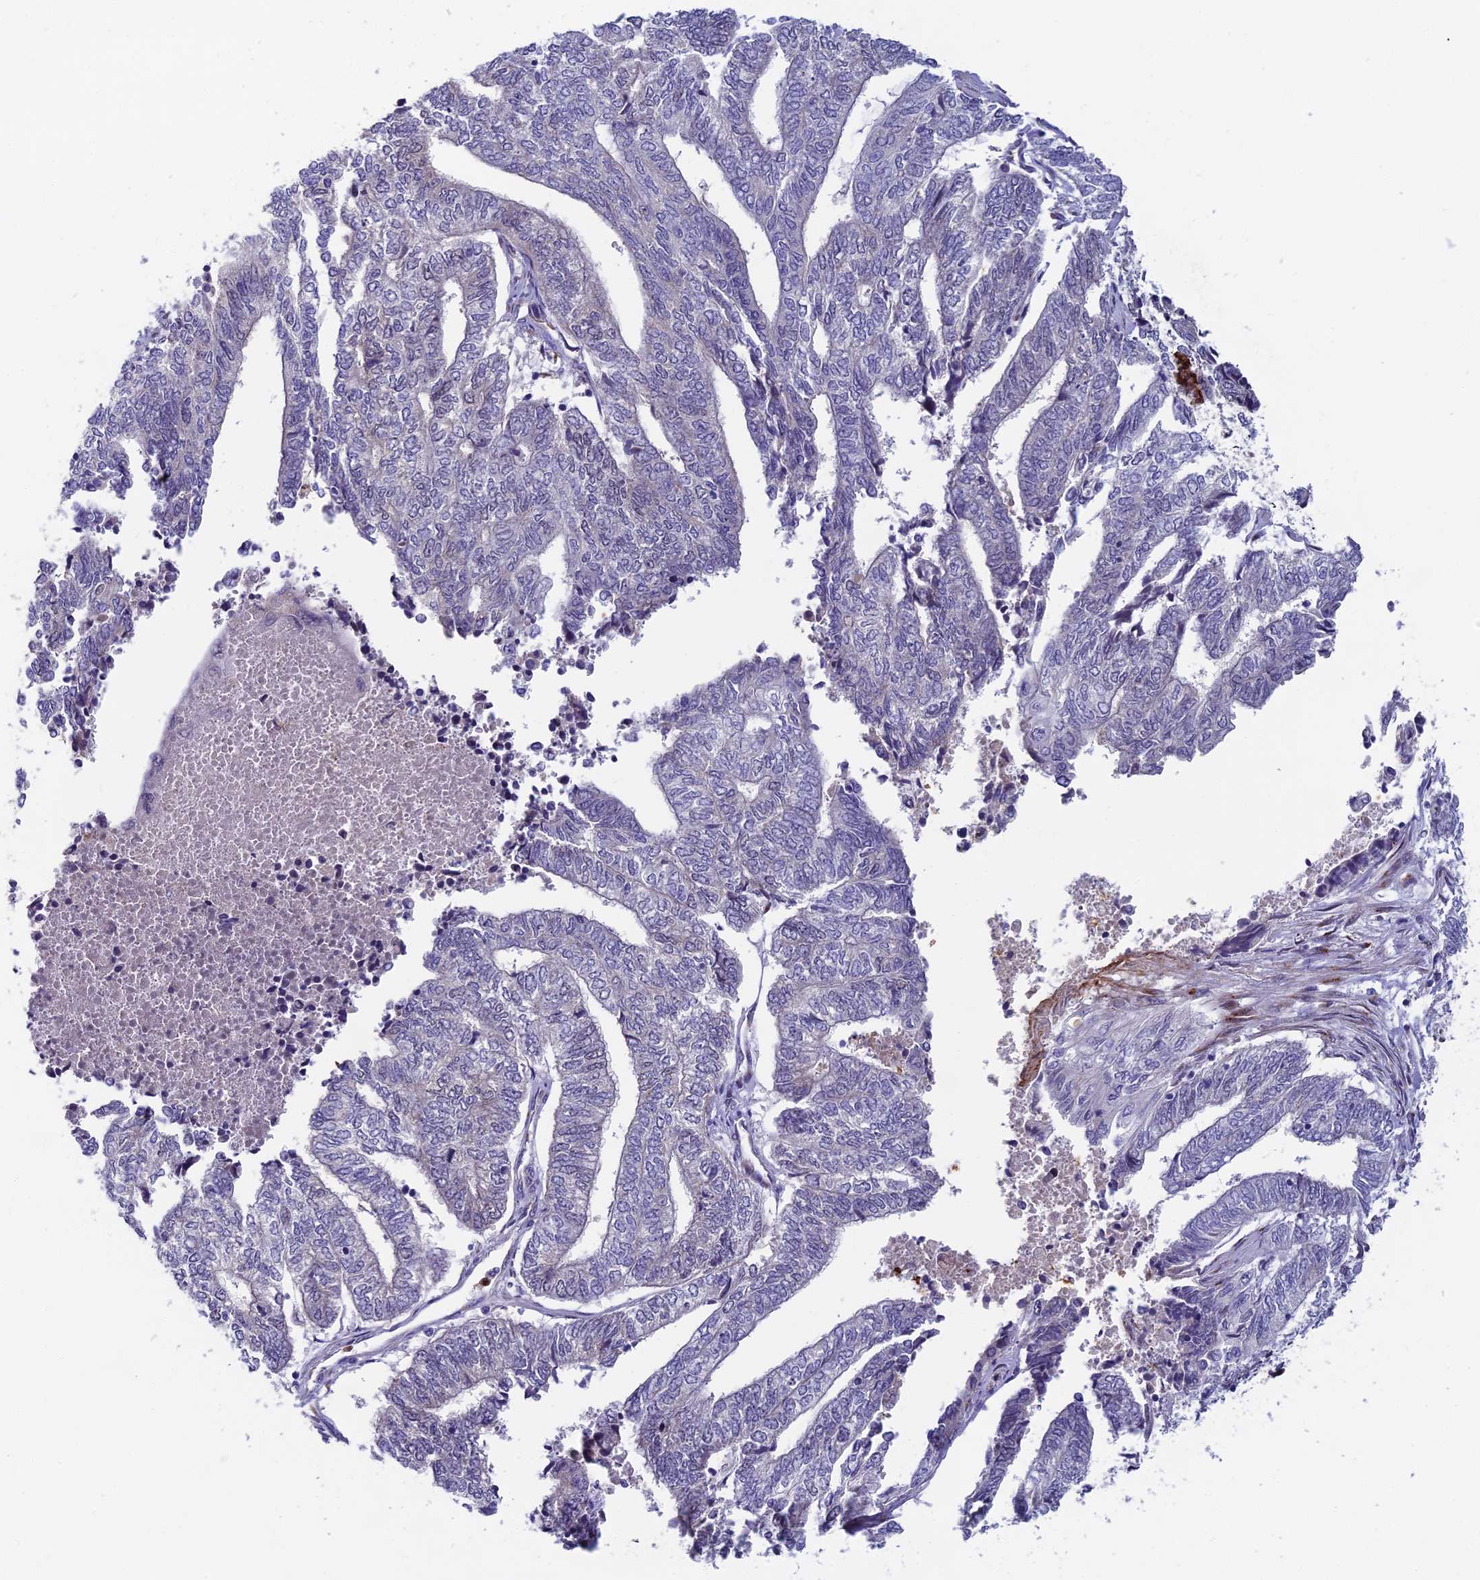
{"staining": {"intensity": "negative", "quantity": "none", "location": "none"}, "tissue": "endometrial cancer", "cell_type": "Tumor cells", "image_type": "cancer", "snomed": [{"axis": "morphology", "description": "Adenocarcinoma, NOS"}, {"axis": "topography", "description": "Uterus"}, {"axis": "topography", "description": "Endometrium"}], "caption": "A histopathology image of endometrial cancer (adenocarcinoma) stained for a protein exhibits no brown staining in tumor cells.", "gene": "LIG1", "patient": {"sex": "female", "age": 70}}